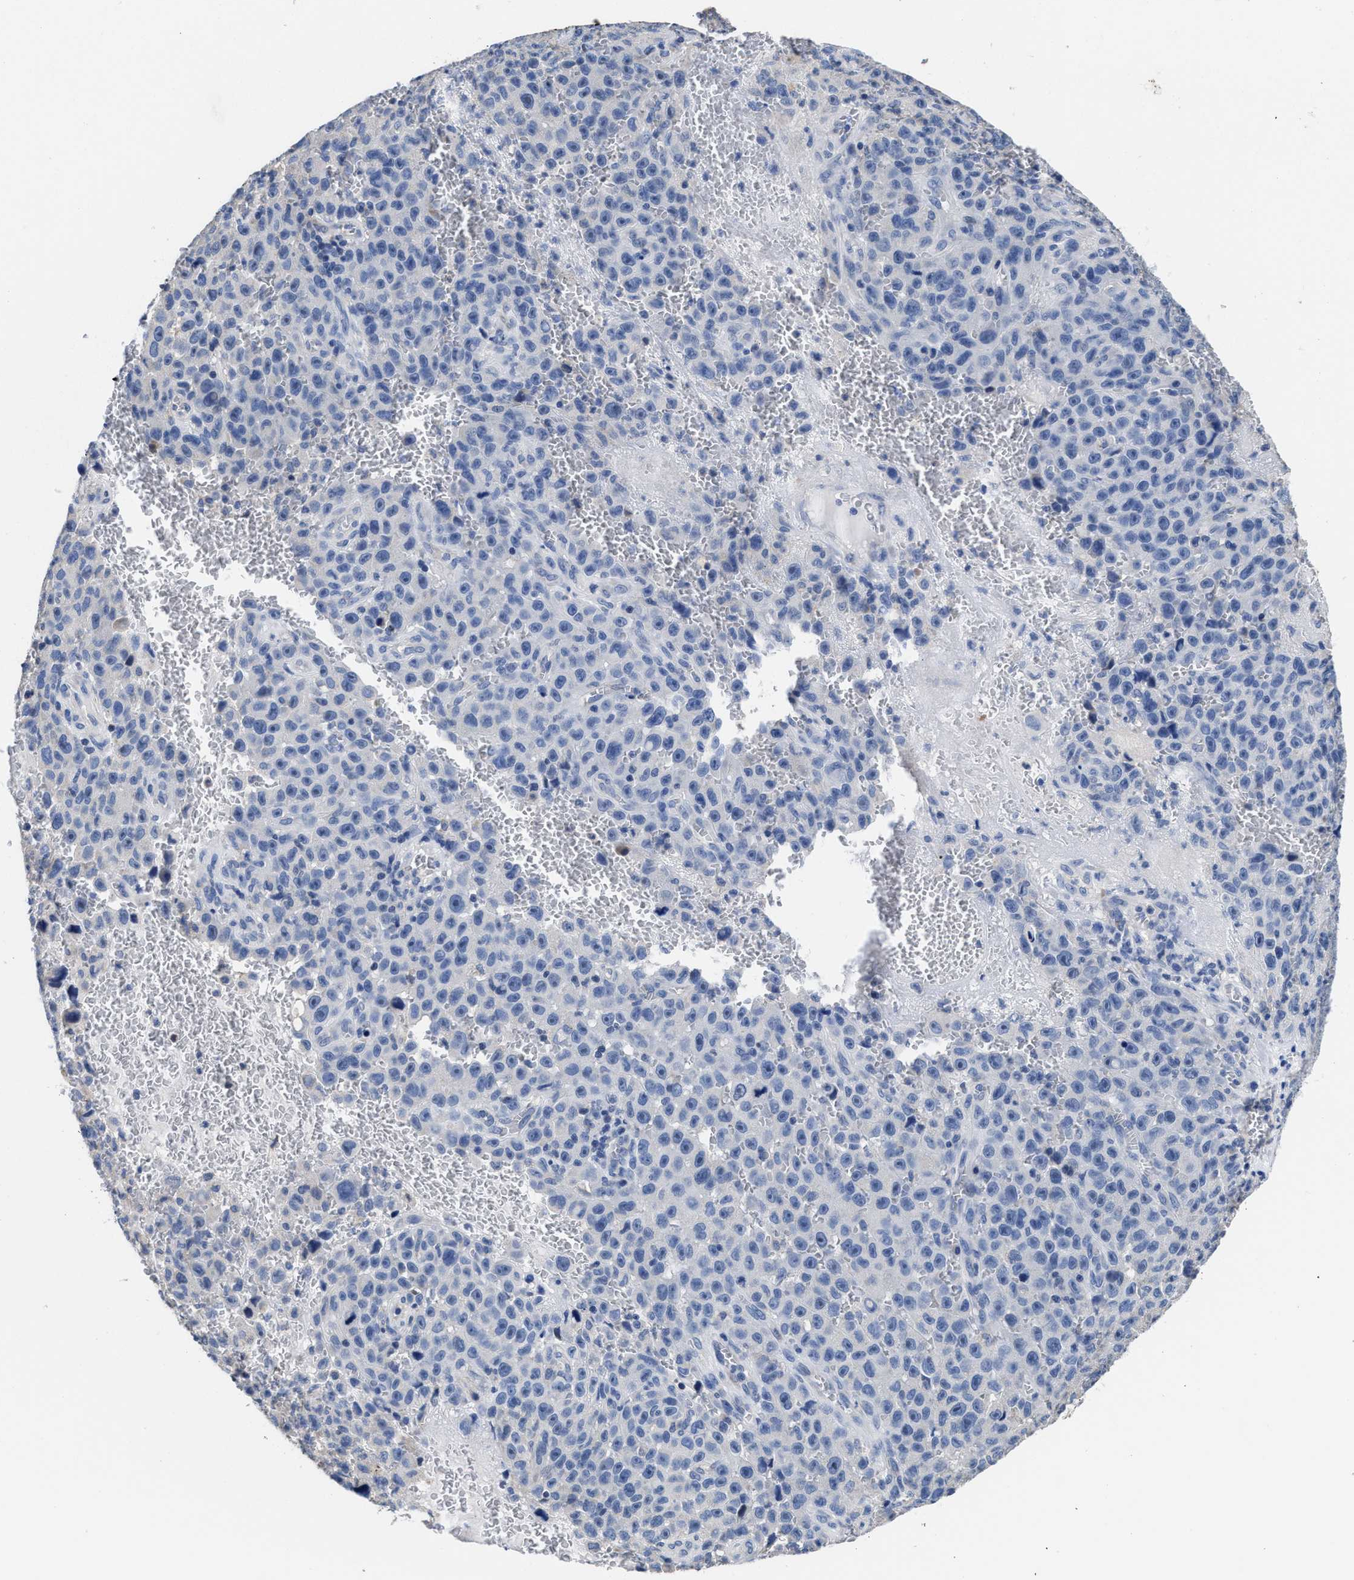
{"staining": {"intensity": "negative", "quantity": "none", "location": "none"}, "tissue": "melanoma", "cell_type": "Tumor cells", "image_type": "cancer", "snomed": [{"axis": "morphology", "description": "Malignant melanoma, NOS"}, {"axis": "topography", "description": "Skin"}], "caption": "Immunohistochemical staining of human melanoma reveals no significant positivity in tumor cells.", "gene": "HOOK1", "patient": {"sex": "female", "age": 82}}